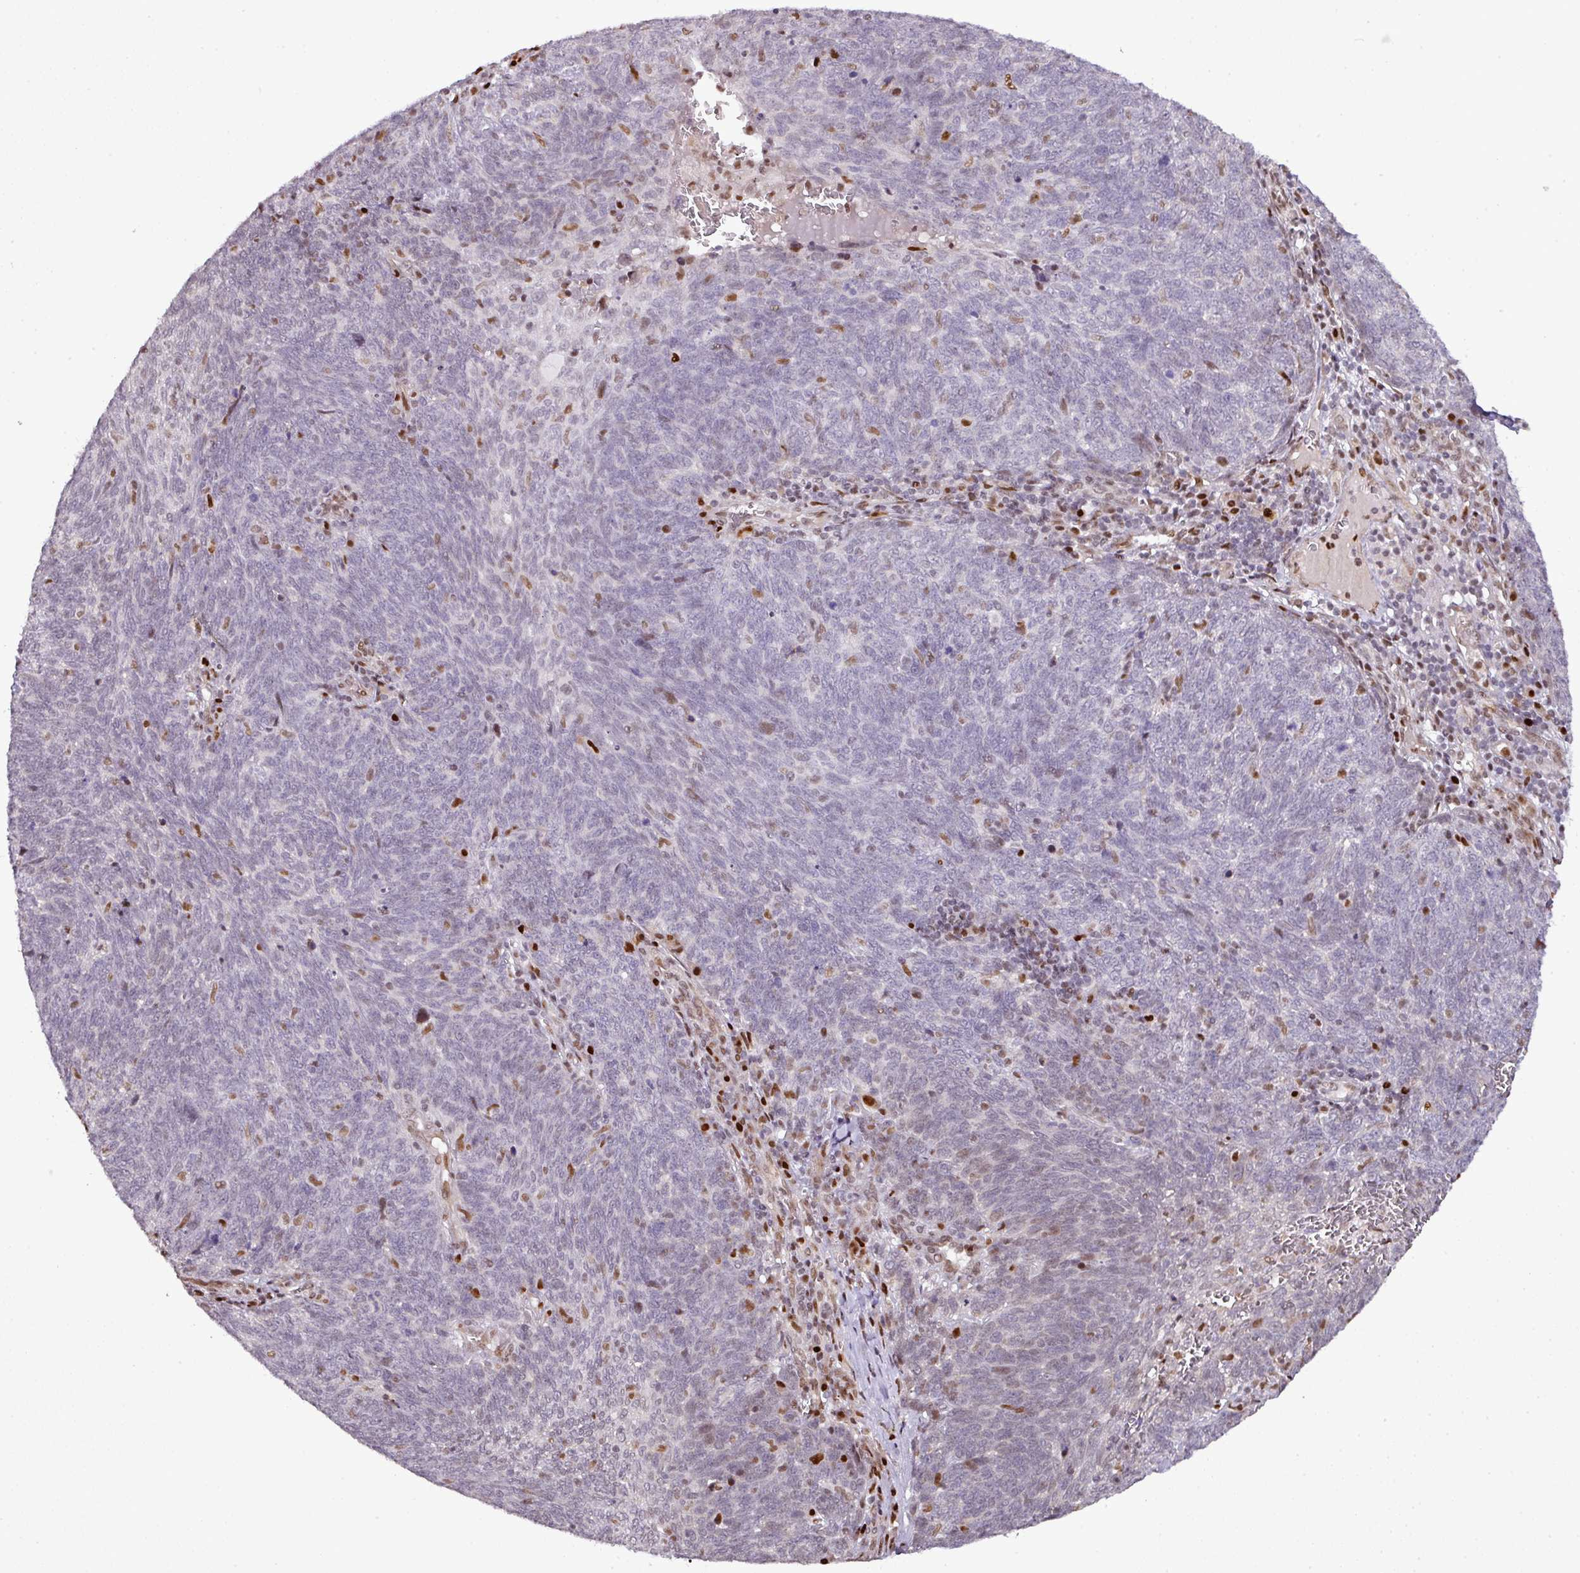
{"staining": {"intensity": "negative", "quantity": "none", "location": "none"}, "tissue": "lung cancer", "cell_type": "Tumor cells", "image_type": "cancer", "snomed": [{"axis": "morphology", "description": "Squamous cell carcinoma, NOS"}, {"axis": "topography", "description": "Lung"}], "caption": "Lung cancer stained for a protein using immunohistochemistry demonstrates no staining tumor cells.", "gene": "MYSM1", "patient": {"sex": "female", "age": 72}}